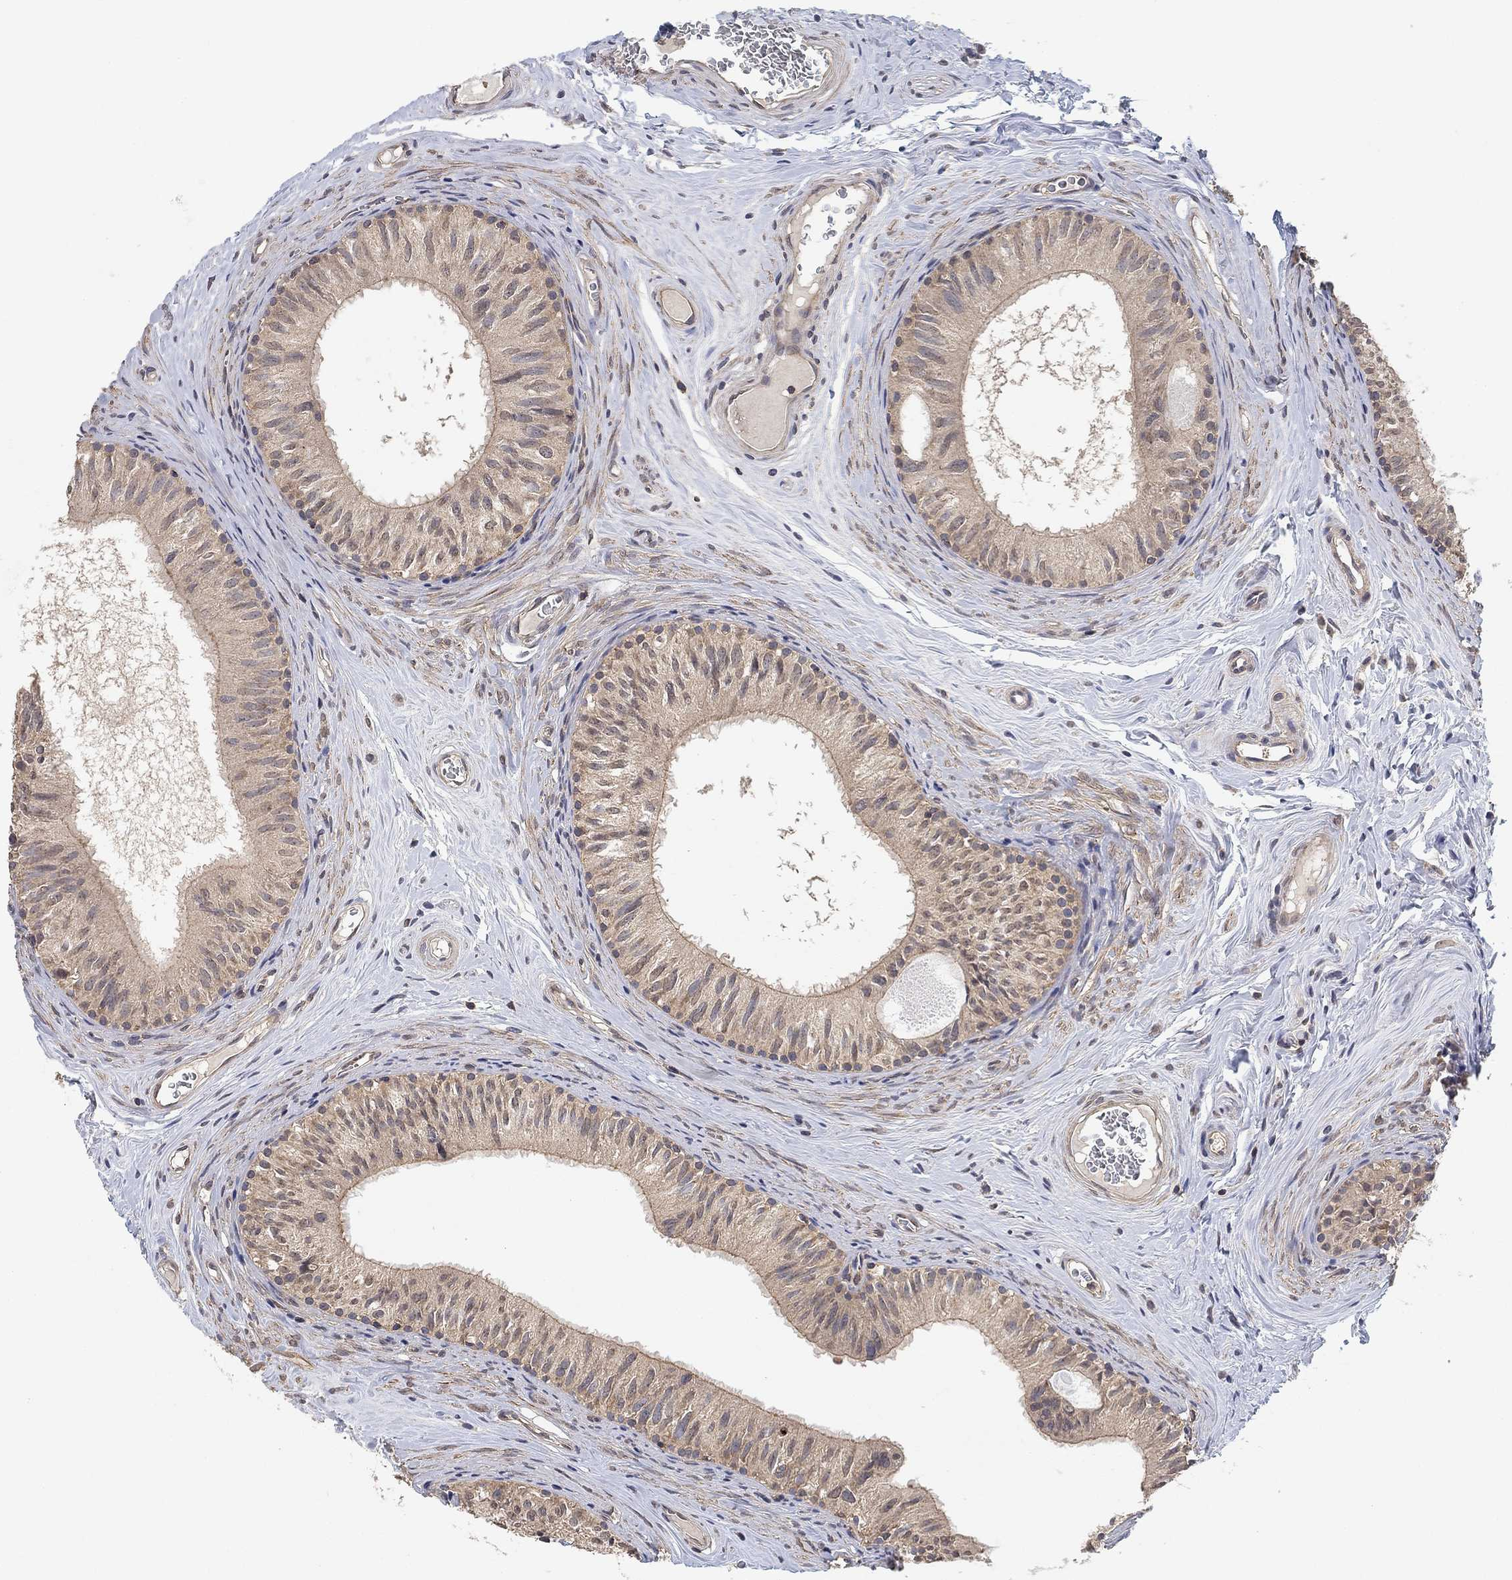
{"staining": {"intensity": "weak", "quantity": ">75%", "location": "cytoplasmic/membranous"}, "tissue": "epididymis", "cell_type": "Glandular cells", "image_type": "normal", "snomed": [{"axis": "morphology", "description": "Normal tissue, NOS"}, {"axis": "topography", "description": "Epididymis"}], "caption": "Immunohistochemistry micrograph of unremarkable human epididymis stained for a protein (brown), which exhibits low levels of weak cytoplasmic/membranous expression in about >75% of glandular cells.", "gene": "CCDC43", "patient": {"sex": "male", "age": 52}}